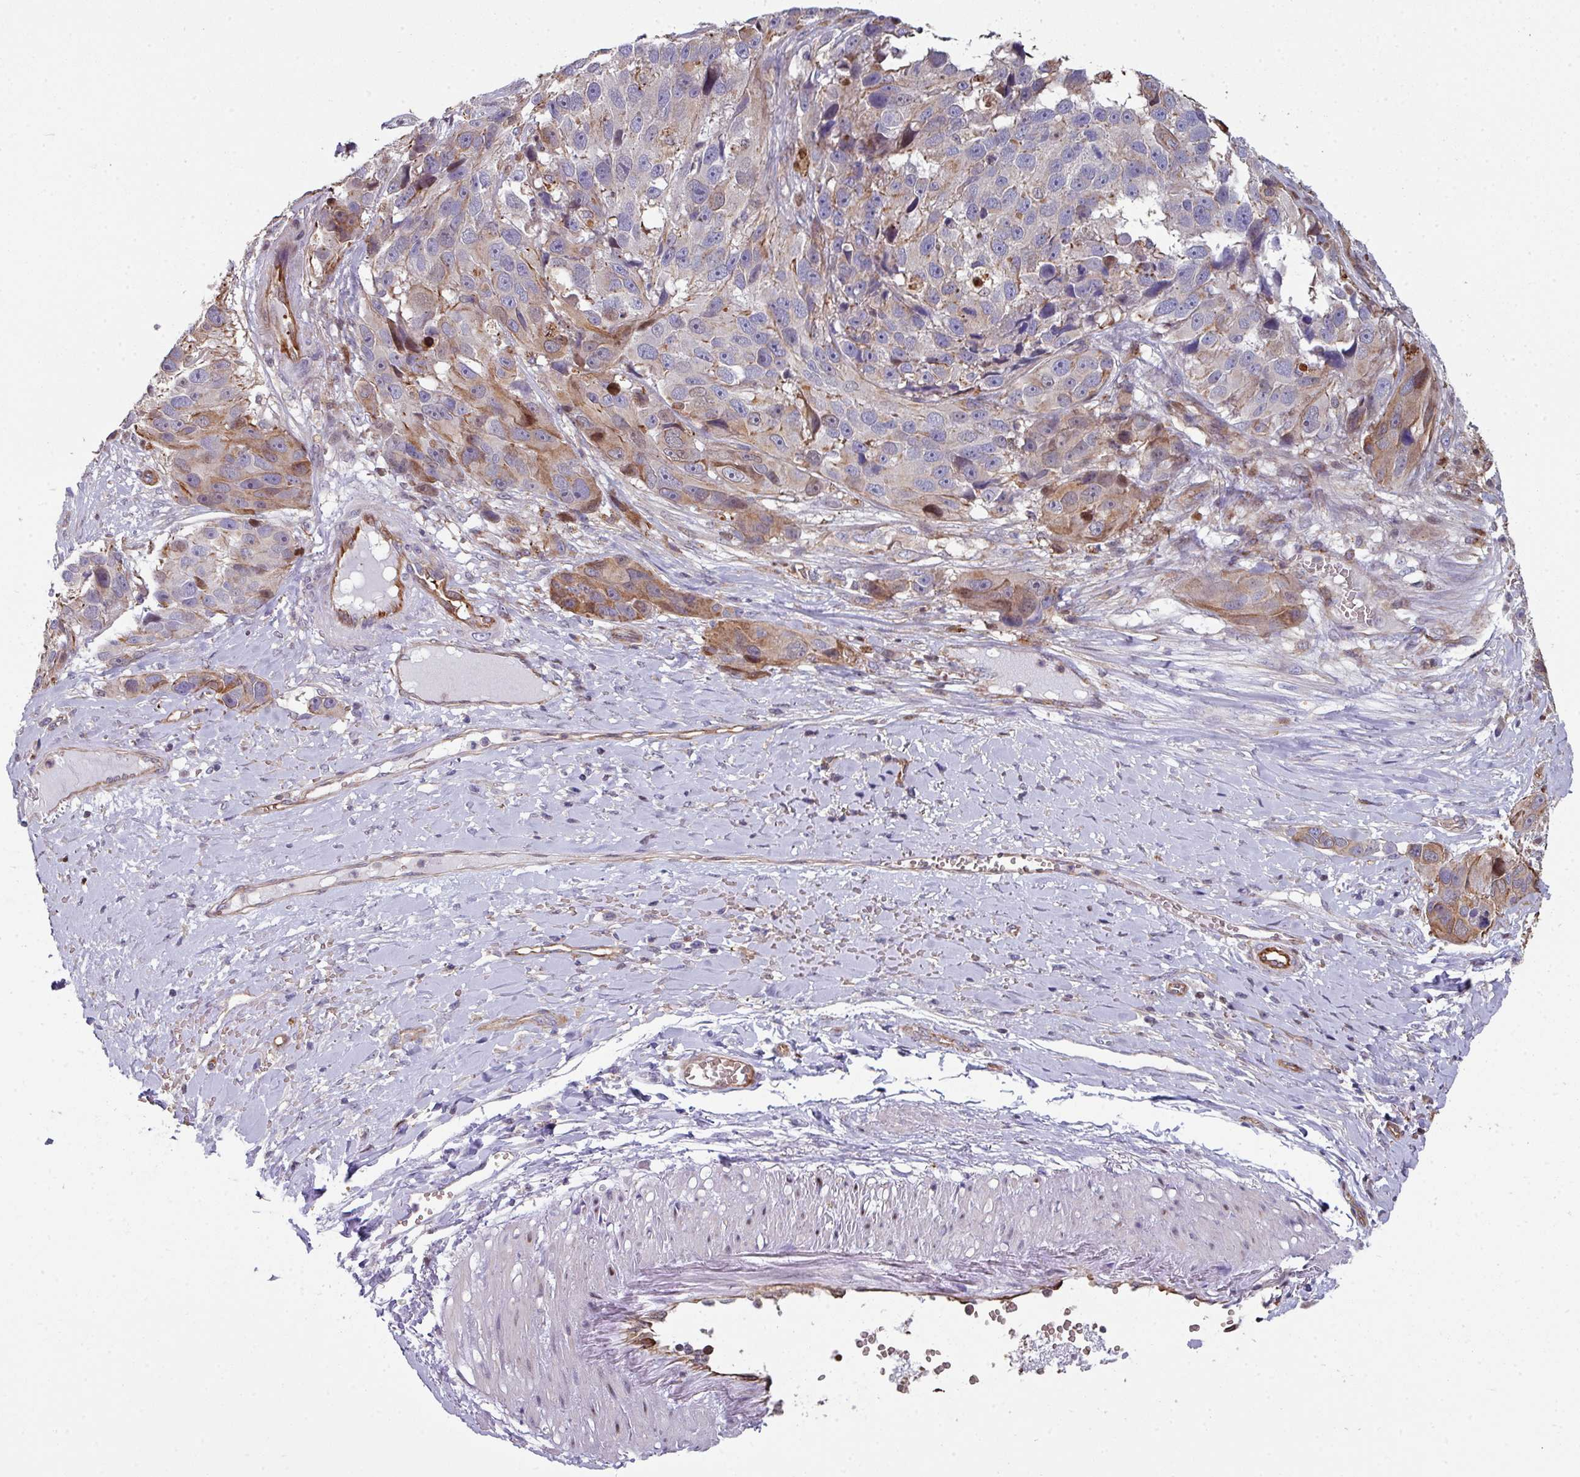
{"staining": {"intensity": "moderate", "quantity": "25%-75%", "location": "cytoplasmic/membranous"}, "tissue": "melanoma", "cell_type": "Tumor cells", "image_type": "cancer", "snomed": [{"axis": "morphology", "description": "Malignant melanoma, NOS"}, {"axis": "topography", "description": "Skin"}], "caption": "An IHC histopathology image of neoplastic tissue is shown. Protein staining in brown labels moderate cytoplasmic/membranous positivity in malignant melanoma within tumor cells.", "gene": "ANO9", "patient": {"sex": "male", "age": 84}}